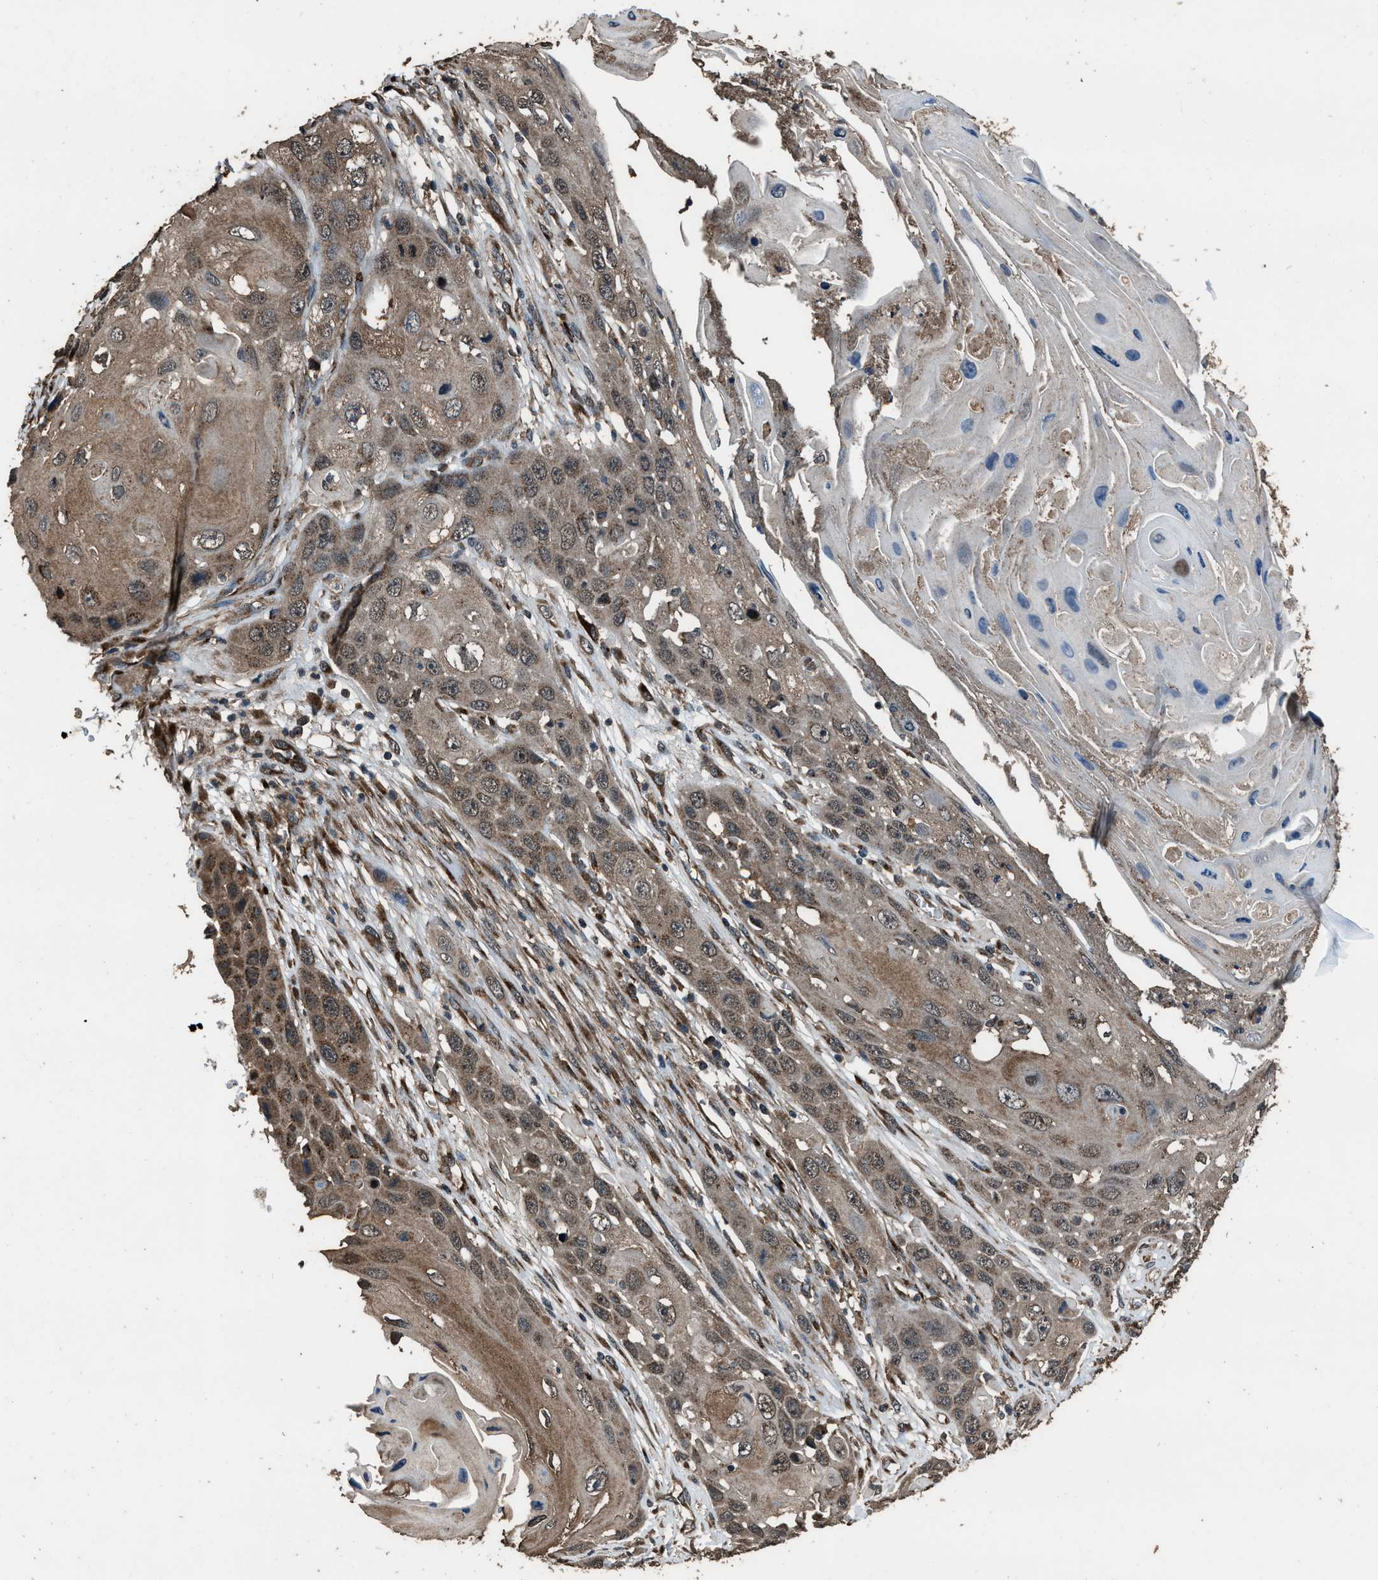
{"staining": {"intensity": "moderate", "quantity": "<25%", "location": "cytoplasmic/membranous,nuclear"}, "tissue": "skin cancer", "cell_type": "Tumor cells", "image_type": "cancer", "snomed": [{"axis": "morphology", "description": "Squamous cell carcinoma, NOS"}, {"axis": "topography", "description": "Skin"}], "caption": "Protein staining of skin cancer tissue exhibits moderate cytoplasmic/membranous and nuclear positivity in approximately <25% of tumor cells. The protein is shown in brown color, while the nuclei are stained blue.", "gene": "SLC38A10", "patient": {"sex": "male", "age": 55}}